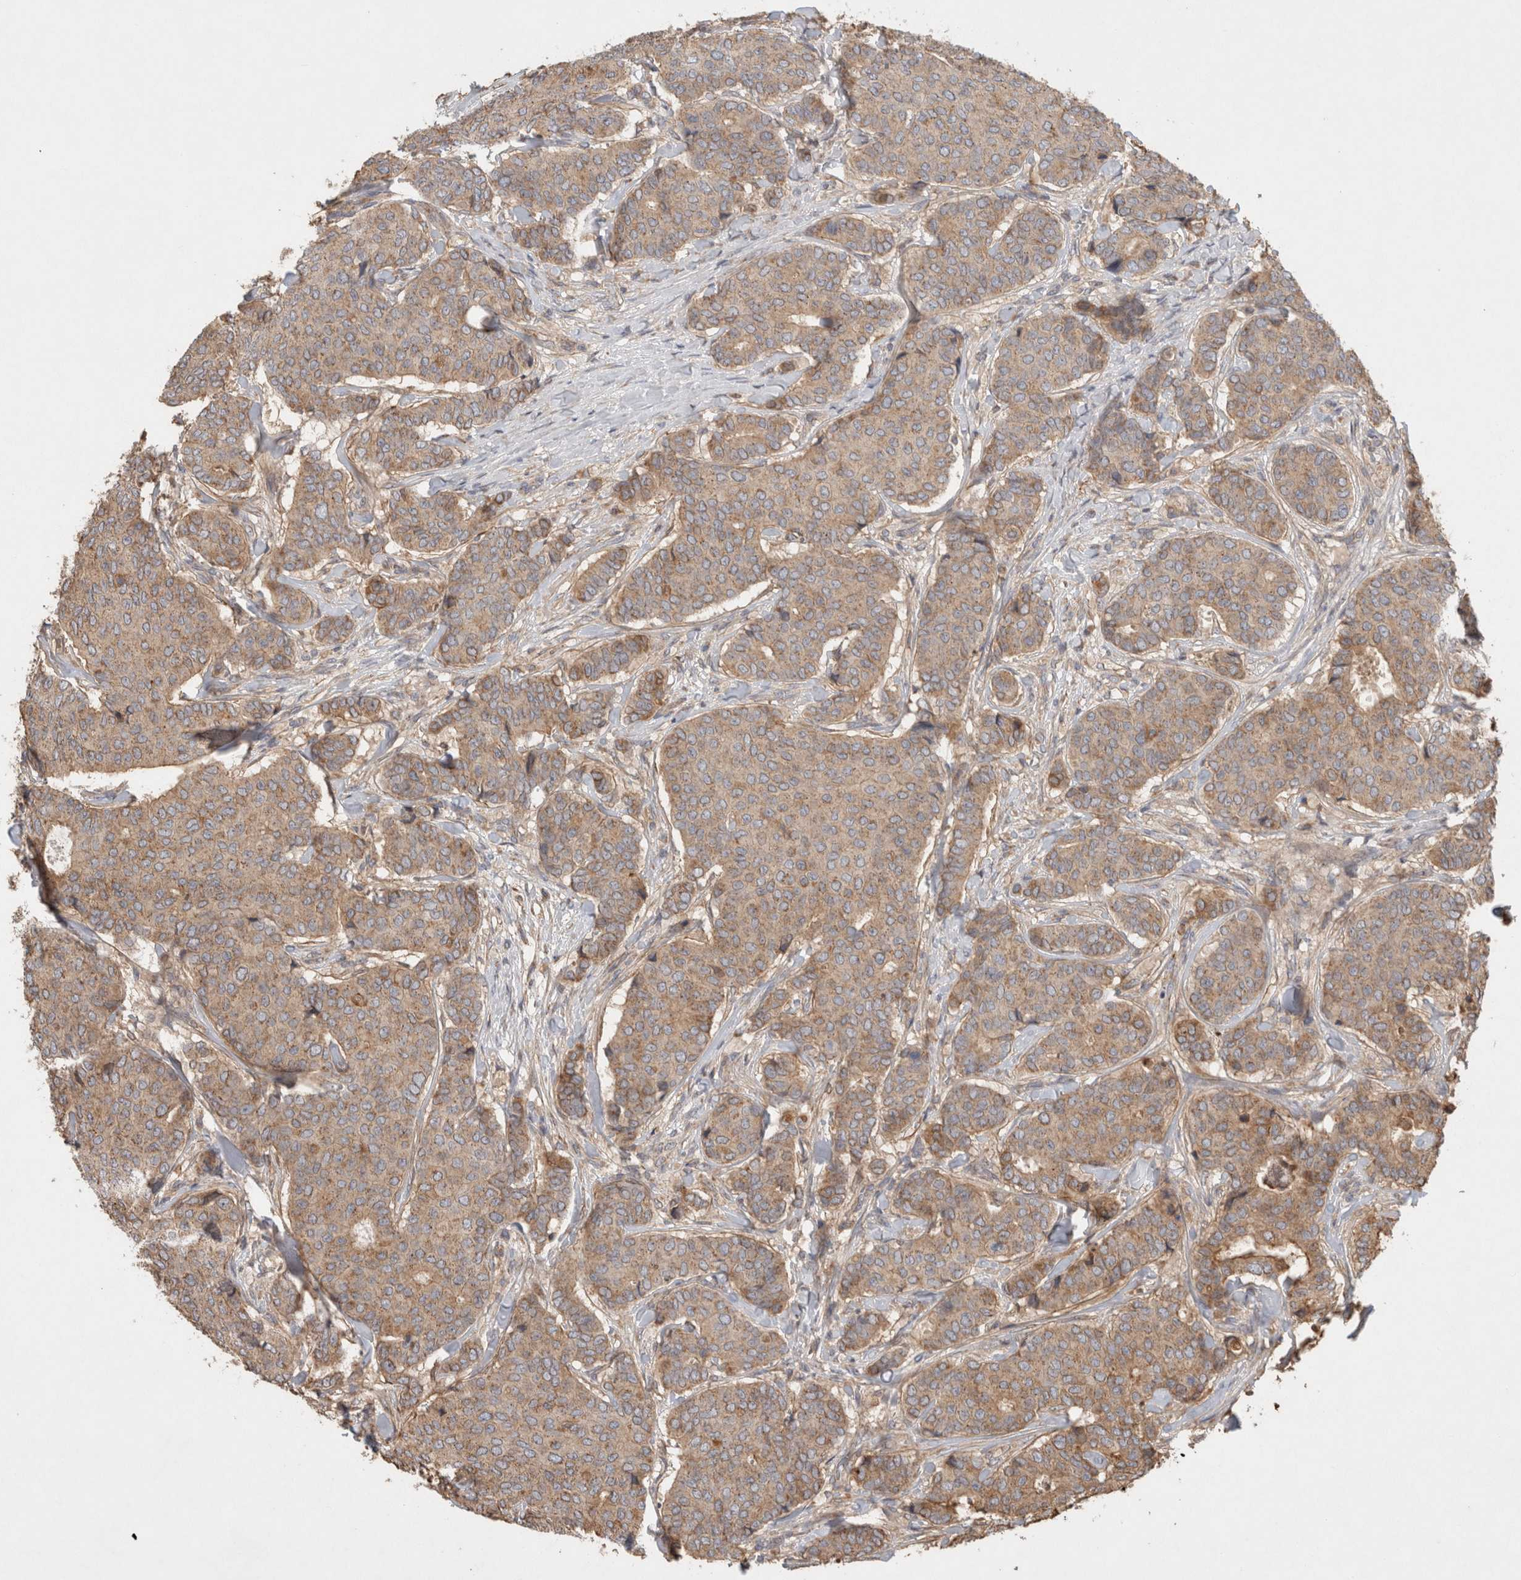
{"staining": {"intensity": "weak", "quantity": ">75%", "location": "cytoplasmic/membranous"}, "tissue": "breast cancer", "cell_type": "Tumor cells", "image_type": "cancer", "snomed": [{"axis": "morphology", "description": "Duct carcinoma"}, {"axis": "topography", "description": "Breast"}], "caption": "Weak cytoplasmic/membranous expression is identified in approximately >75% of tumor cells in intraductal carcinoma (breast). Nuclei are stained in blue.", "gene": "SERAC1", "patient": {"sex": "female", "age": 75}}